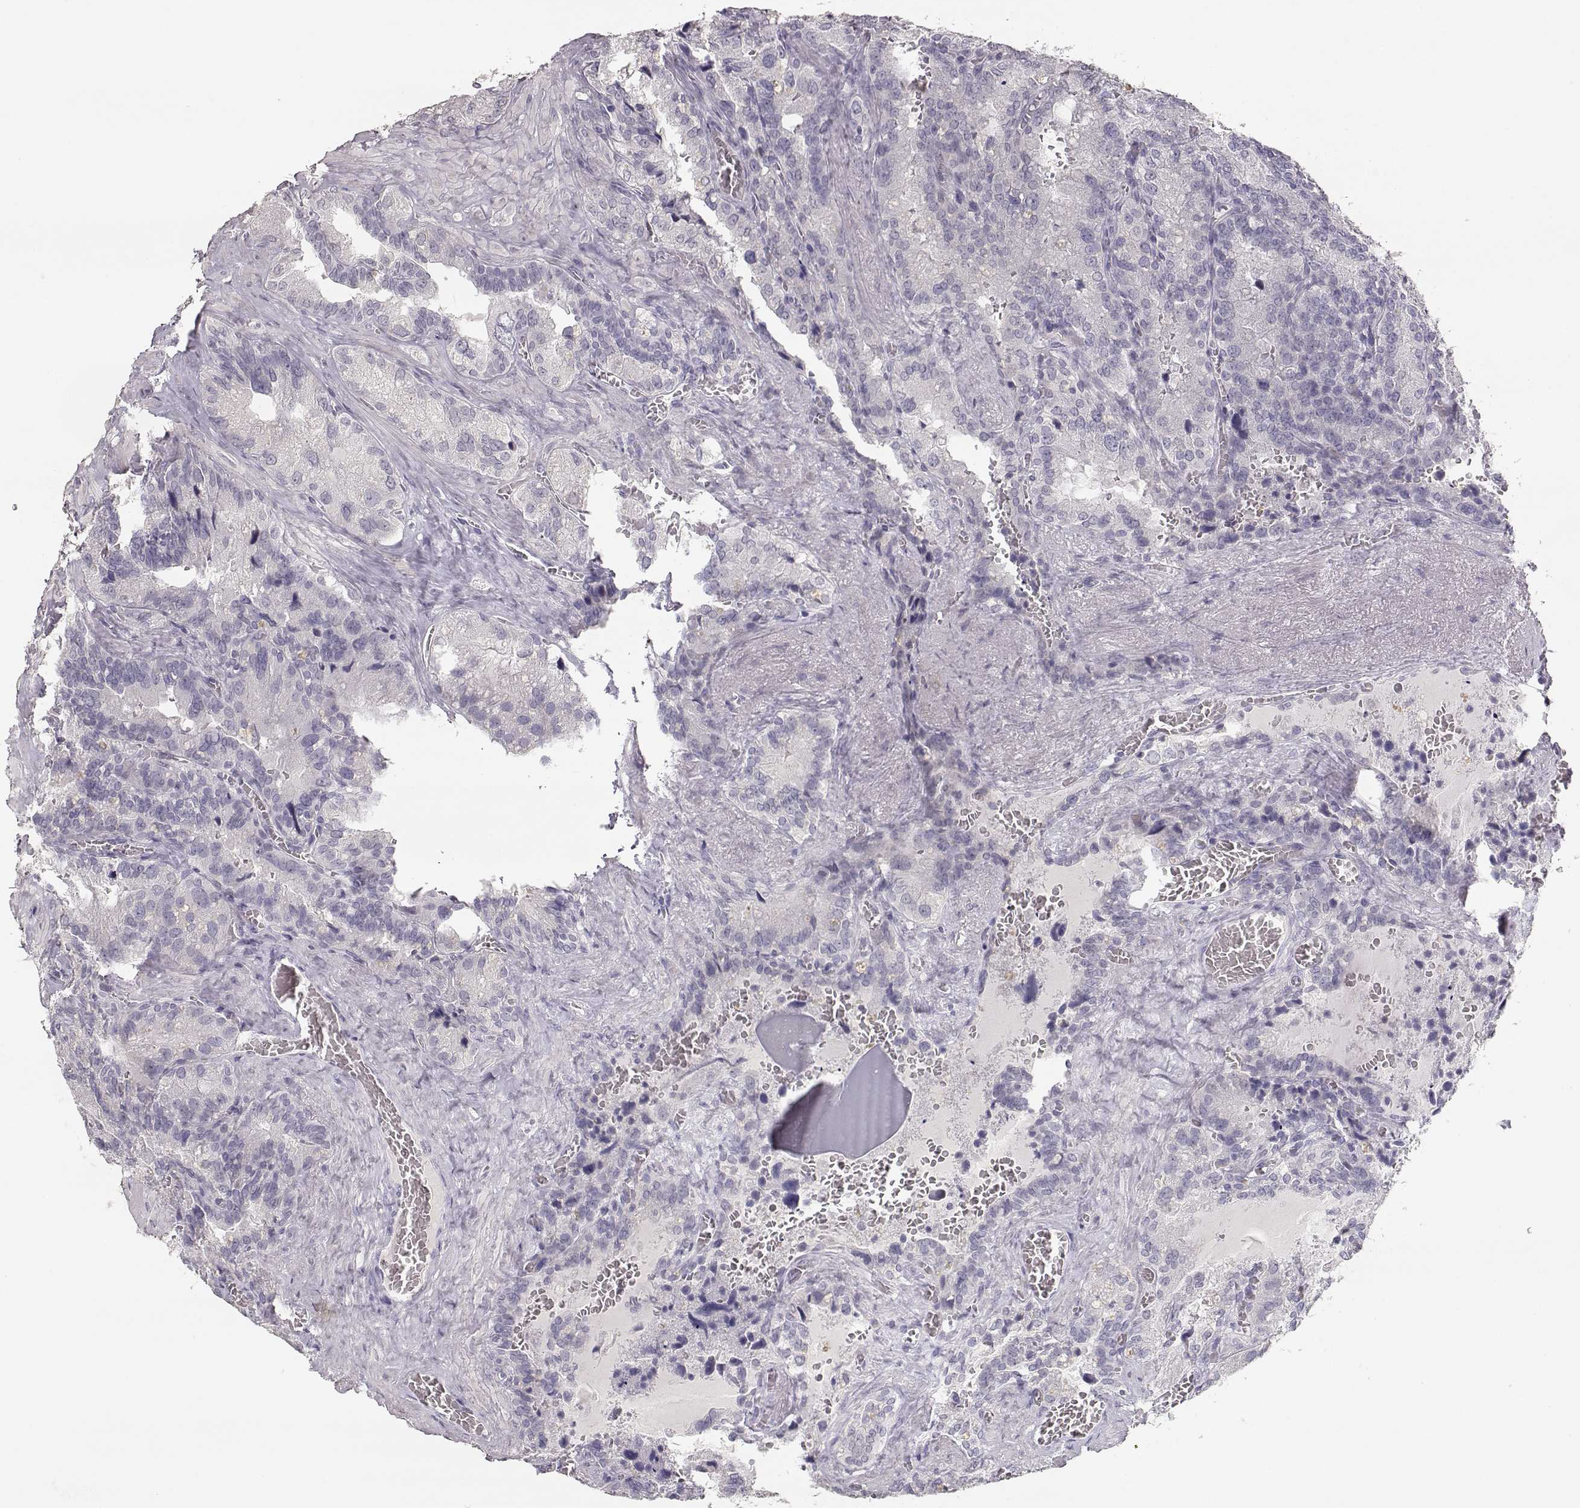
{"staining": {"intensity": "negative", "quantity": "none", "location": "none"}, "tissue": "seminal vesicle", "cell_type": "Glandular cells", "image_type": "normal", "snomed": [{"axis": "morphology", "description": "Normal tissue, NOS"}, {"axis": "topography", "description": "Seminal veicle"}], "caption": "This micrograph is of benign seminal vesicle stained with immunohistochemistry (IHC) to label a protein in brown with the nuclei are counter-stained blue. There is no positivity in glandular cells.", "gene": "TKTL1", "patient": {"sex": "male", "age": 72}}